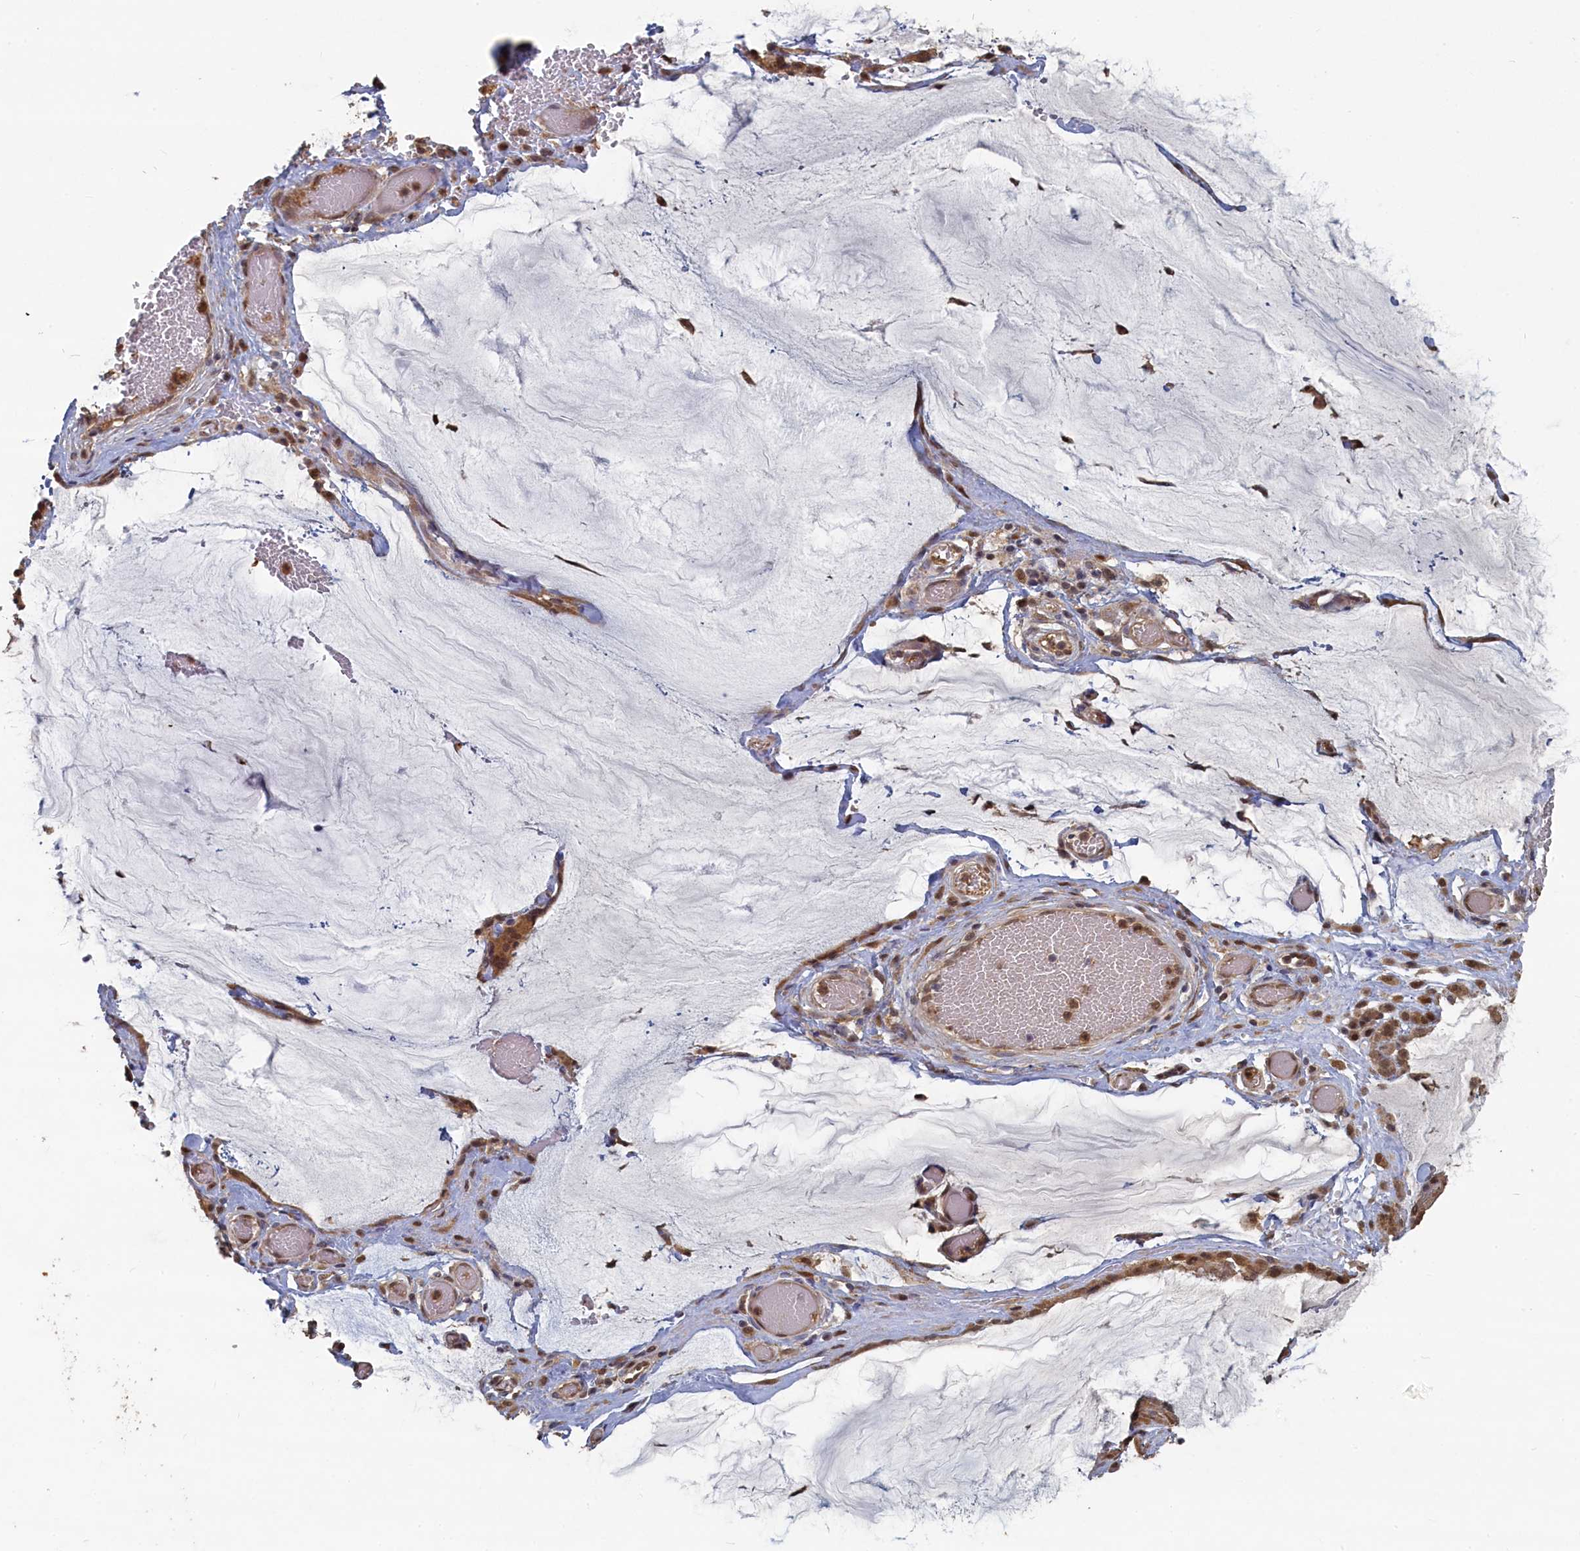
{"staining": {"intensity": "moderate", "quantity": ">75%", "location": "cytoplasmic/membranous,nuclear"}, "tissue": "ovarian cancer", "cell_type": "Tumor cells", "image_type": "cancer", "snomed": [{"axis": "morphology", "description": "Cystadenocarcinoma, mucinous, NOS"}, {"axis": "topography", "description": "Ovary"}], "caption": "Protein expression analysis of ovarian cancer reveals moderate cytoplasmic/membranous and nuclear positivity in about >75% of tumor cells. The protein of interest is shown in brown color, while the nuclei are stained blue.", "gene": "UCHL3", "patient": {"sex": "female", "age": 73}}